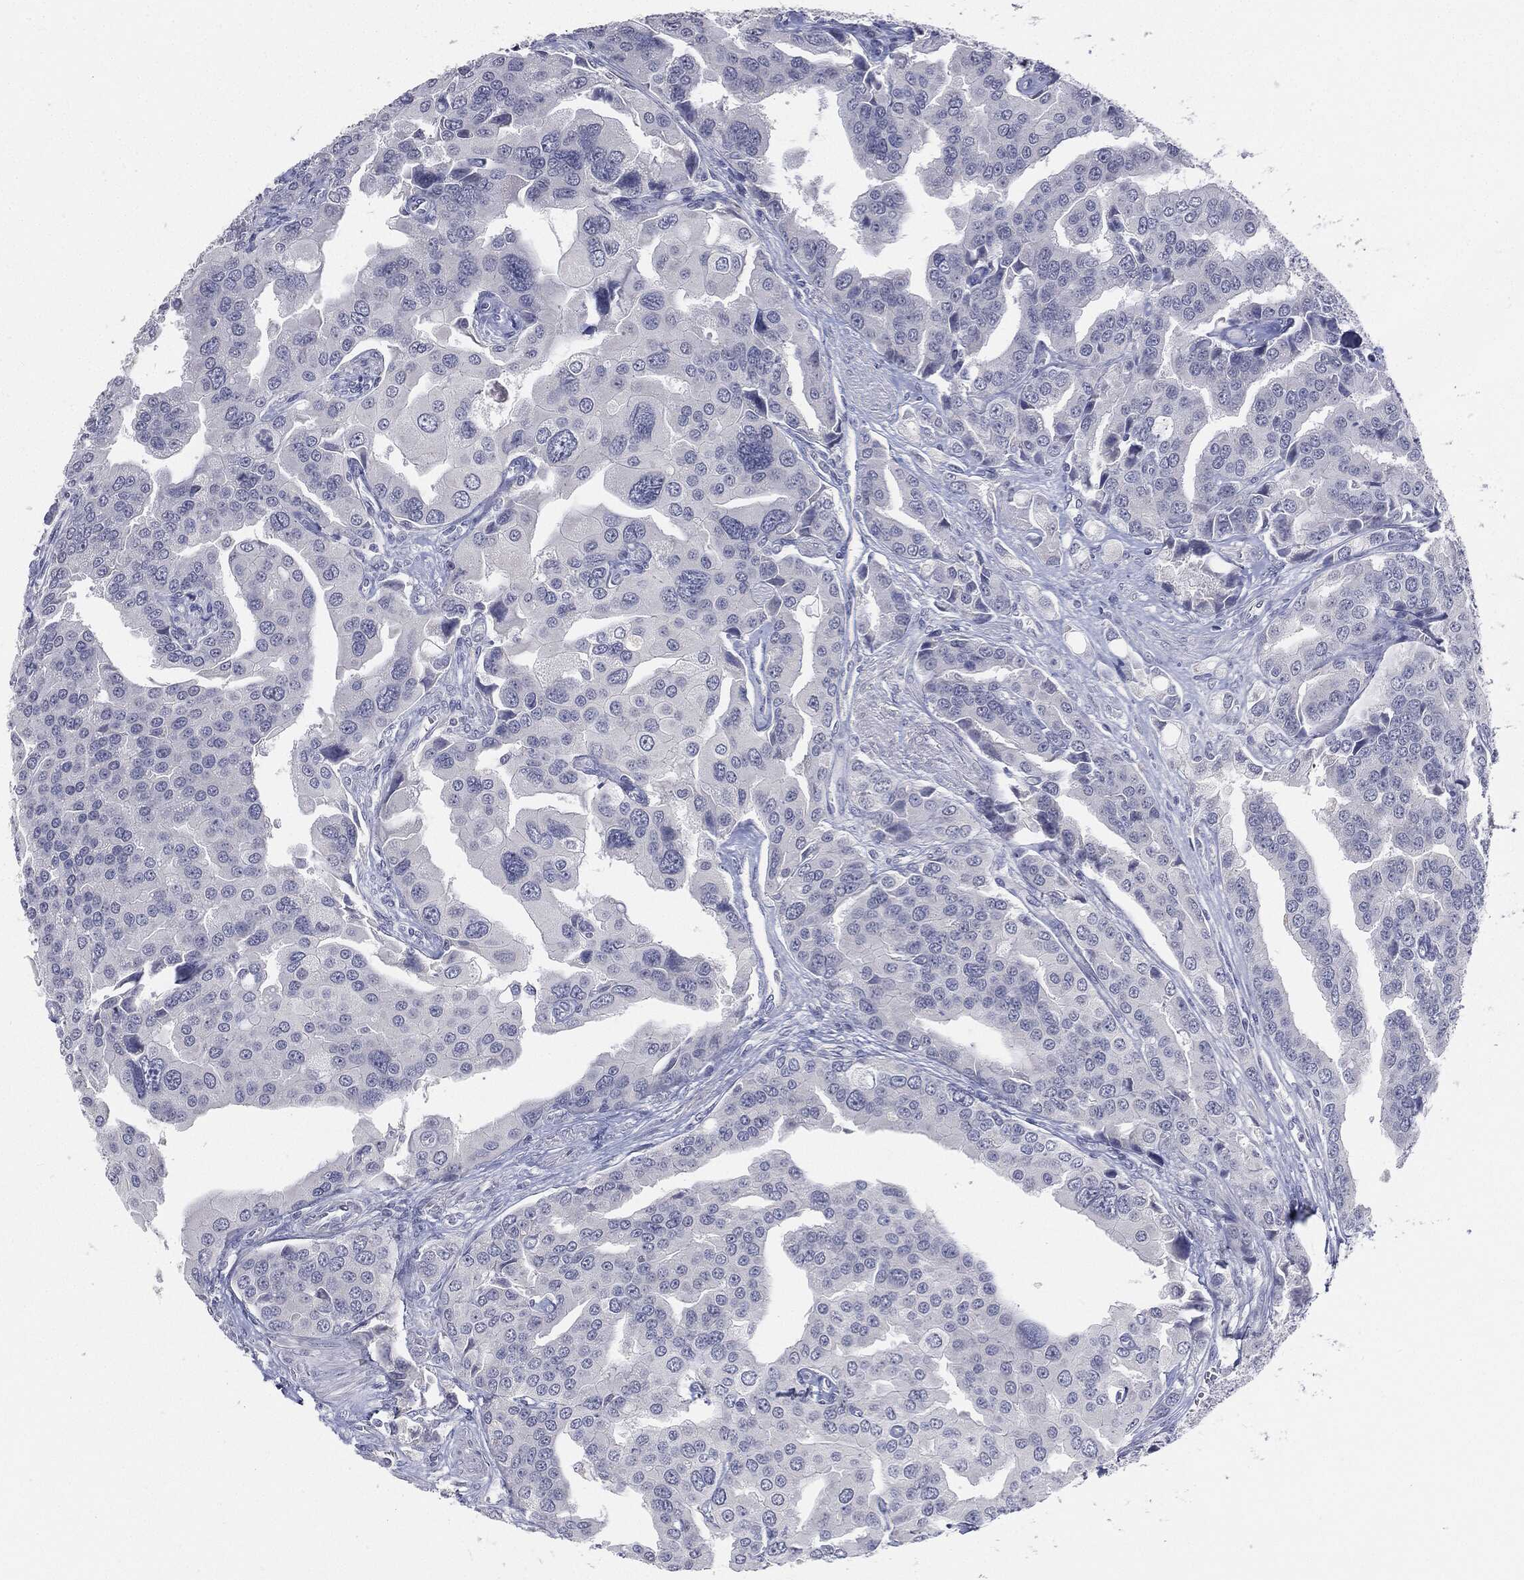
{"staining": {"intensity": "negative", "quantity": "none", "location": "none"}, "tissue": "prostate cancer", "cell_type": "Tumor cells", "image_type": "cancer", "snomed": [{"axis": "morphology", "description": "Adenocarcinoma, NOS"}, {"axis": "topography", "description": "Prostate and seminal vesicle, NOS"}, {"axis": "topography", "description": "Prostate"}], "caption": "There is no significant expression in tumor cells of prostate cancer. Brightfield microscopy of immunohistochemistry stained with DAB (3,3'-diaminobenzidine) (brown) and hematoxylin (blue), captured at high magnification.", "gene": "CGB1", "patient": {"sex": "male", "age": 69}}